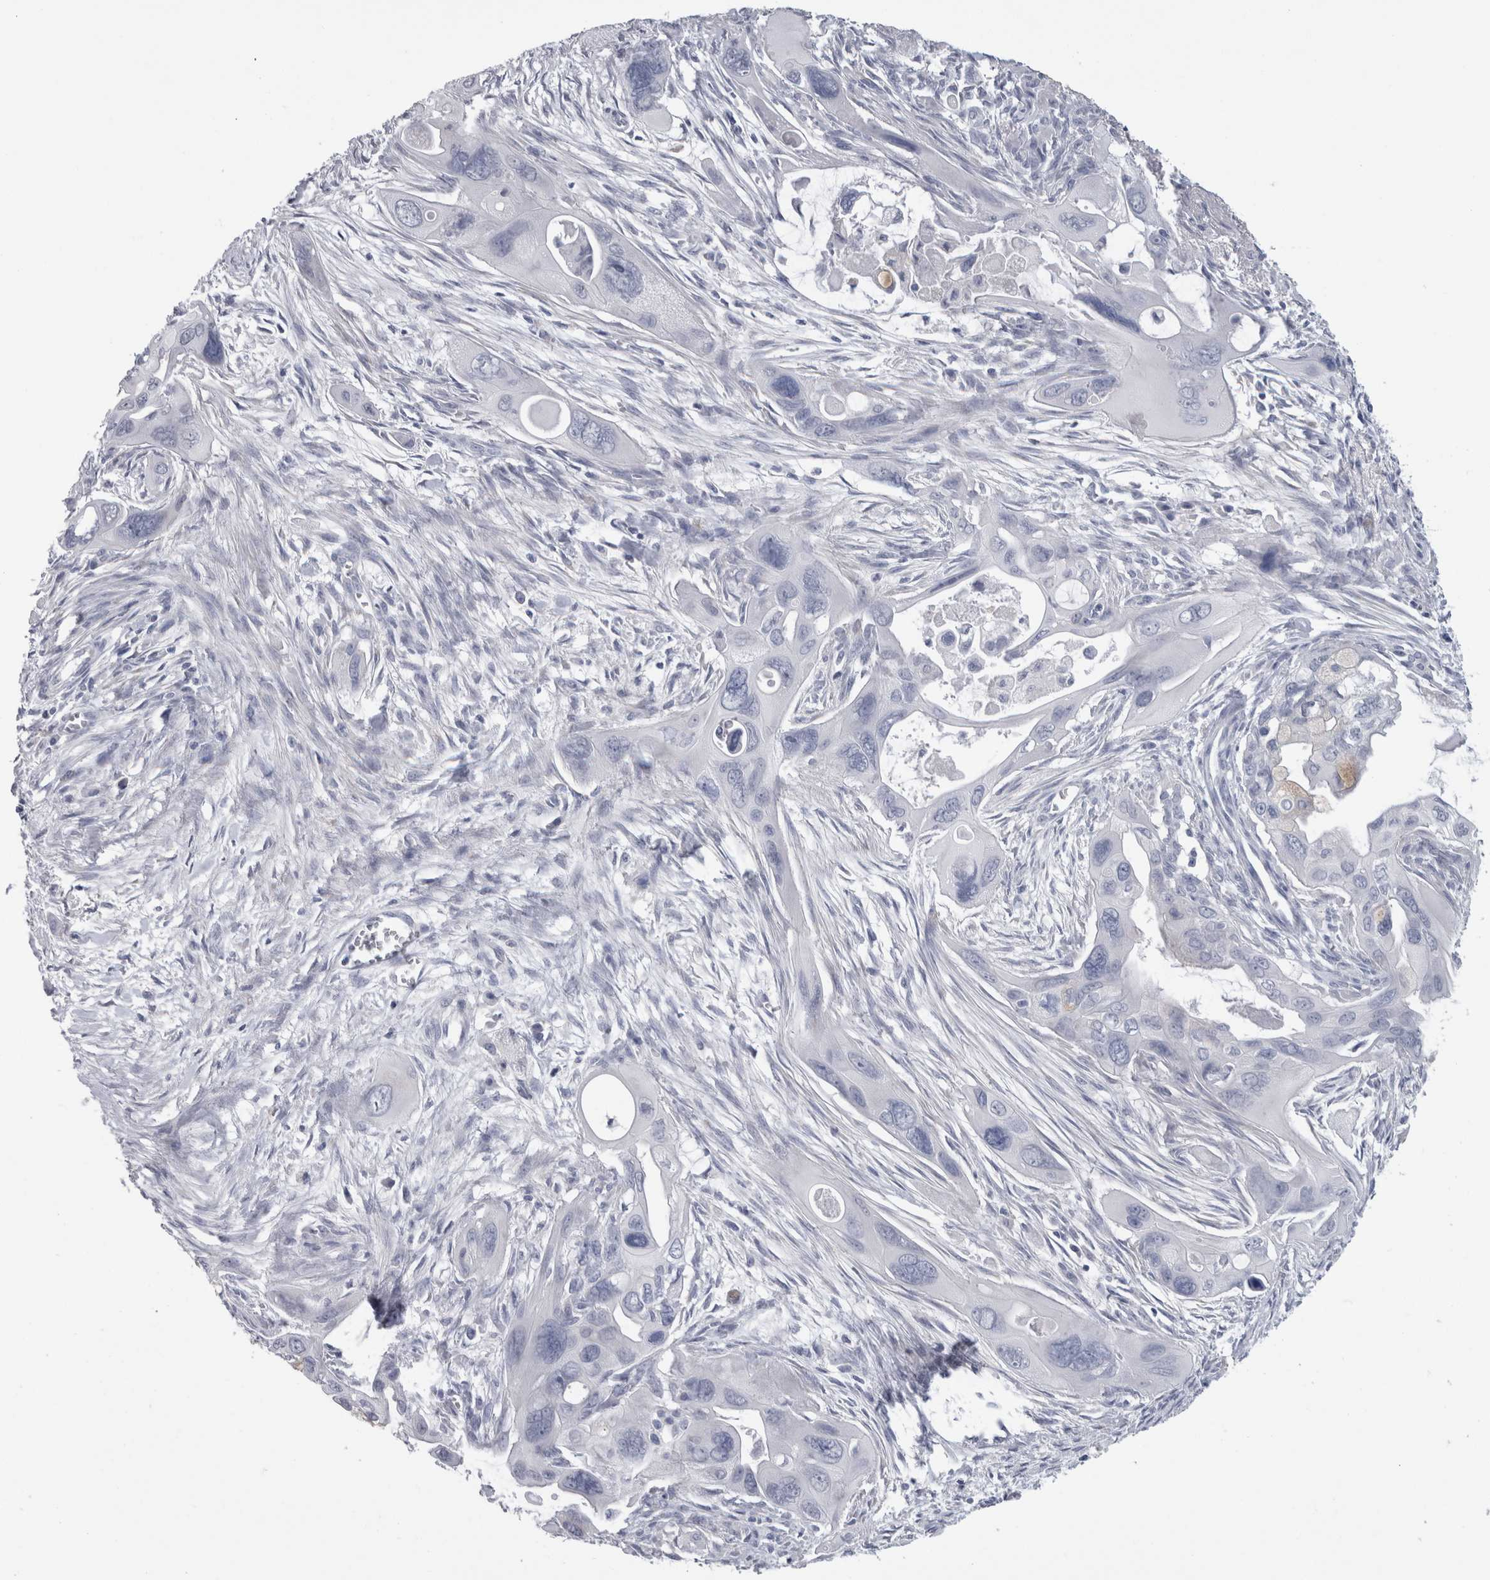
{"staining": {"intensity": "negative", "quantity": "none", "location": "none"}, "tissue": "pancreatic cancer", "cell_type": "Tumor cells", "image_type": "cancer", "snomed": [{"axis": "morphology", "description": "Adenocarcinoma, NOS"}, {"axis": "topography", "description": "Pancreas"}], "caption": "Immunohistochemical staining of pancreatic cancer (adenocarcinoma) exhibits no significant staining in tumor cells. (IHC, brightfield microscopy, high magnification).", "gene": "MSMB", "patient": {"sex": "male", "age": 73}}